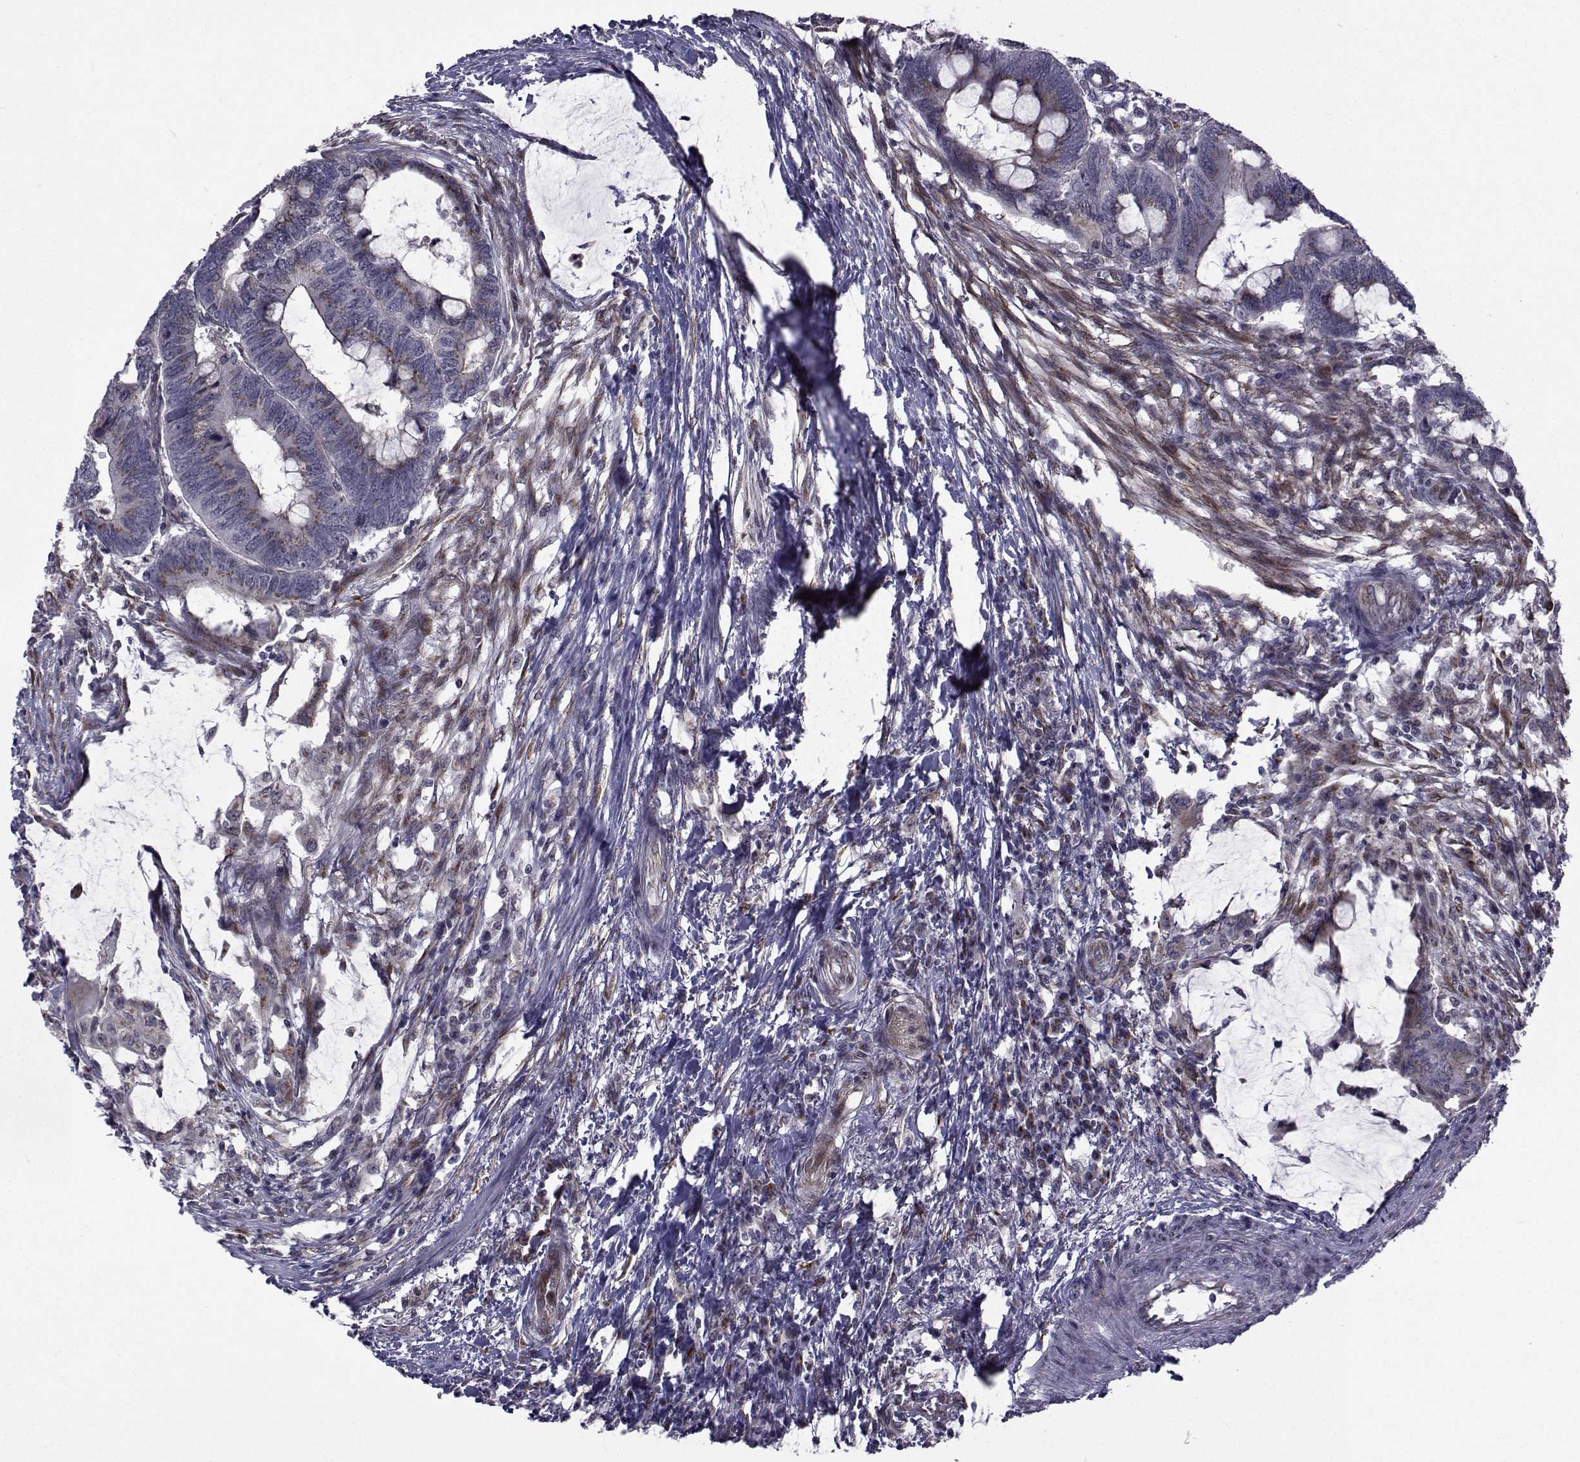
{"staining": {"intensity": "weak", "quantity": "25%-75%", "location": "cytoplasmic/membranous"}, "tissue": "colorectal cancer", "cell_type": "Tumor cells", "image_type": "cancer", "snomed": [{"axis": "morphology", "description": "Normal tissue, NOS"}, {"axis": "morphology", "description": "Adenocarcinoma, NOS"}, {"axis": "topography", "description": "Rectum"}, {"axis": "topography", "description": "Peripheral nerve tissue"}], "caption": "Colorectal cancer (adenocarcinoma) tissue shows weak cytoplasmic/membranous expression in approximately 25%-75% of tumor cells The protein of interest is shown in brown color, while the nuclei are stained blue.", "gene": "ATP6V1C2", "patient": {"sex": "male", "age": 92}}